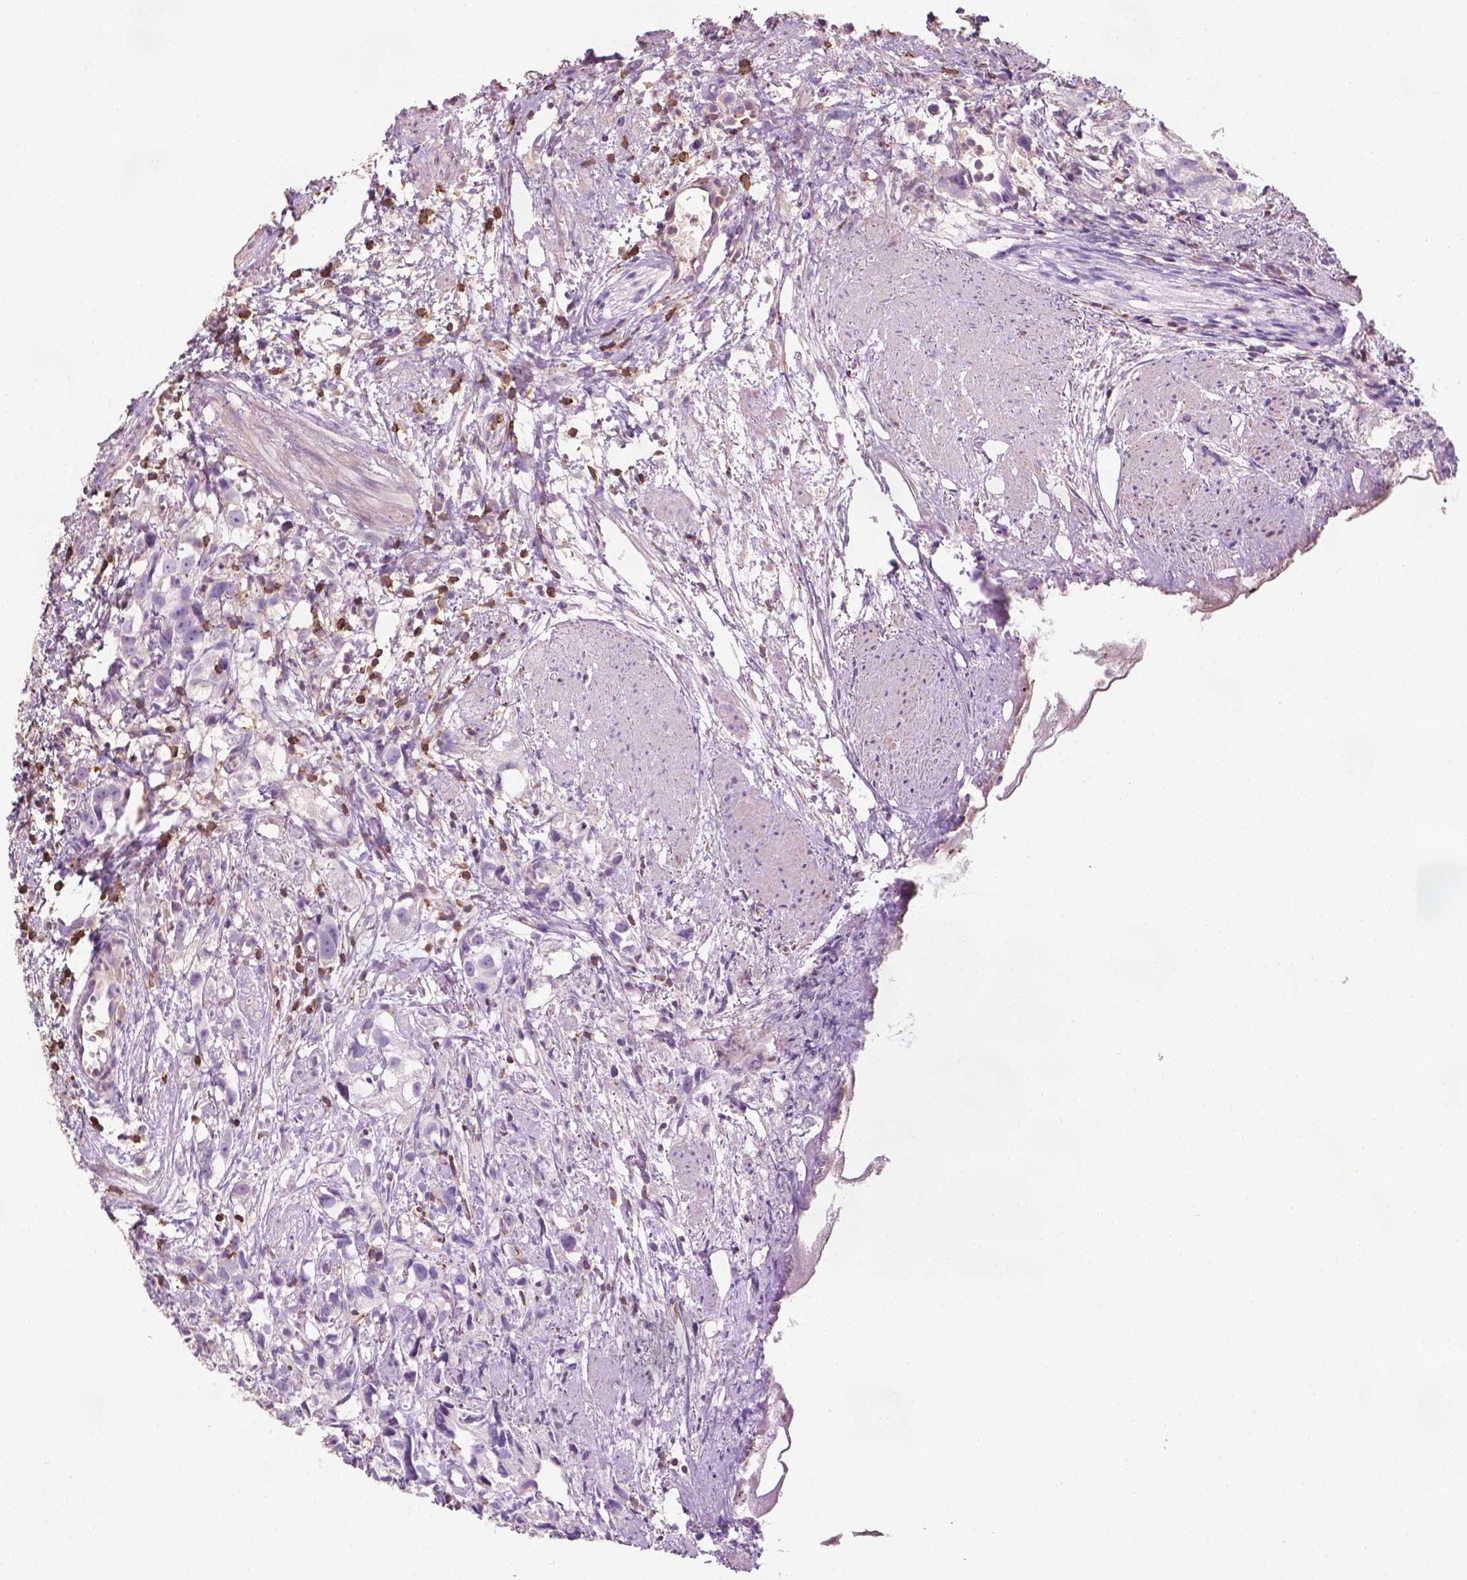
{"staining": {"intensity": "negative", "quantity": "none", "location": "none"}, "tissue": "prostate cancer", "cell_type": "Tumor cells", "image_type": "cancer", "snomed": [{"axis": "morphology", "description": "Adenocarcinoma, High grade"}, {"axis": "topography", "description": "Prostate"}], "caption": "DAB (3,3'-diaminobenzidine) immunohistochemical staining of human adenocarcinoma (high-grade) (prostate) reveals no significant expression in tumor cells.", "gene": "TBC1D10C", "patient": {"sex": "male", "age": 68}}